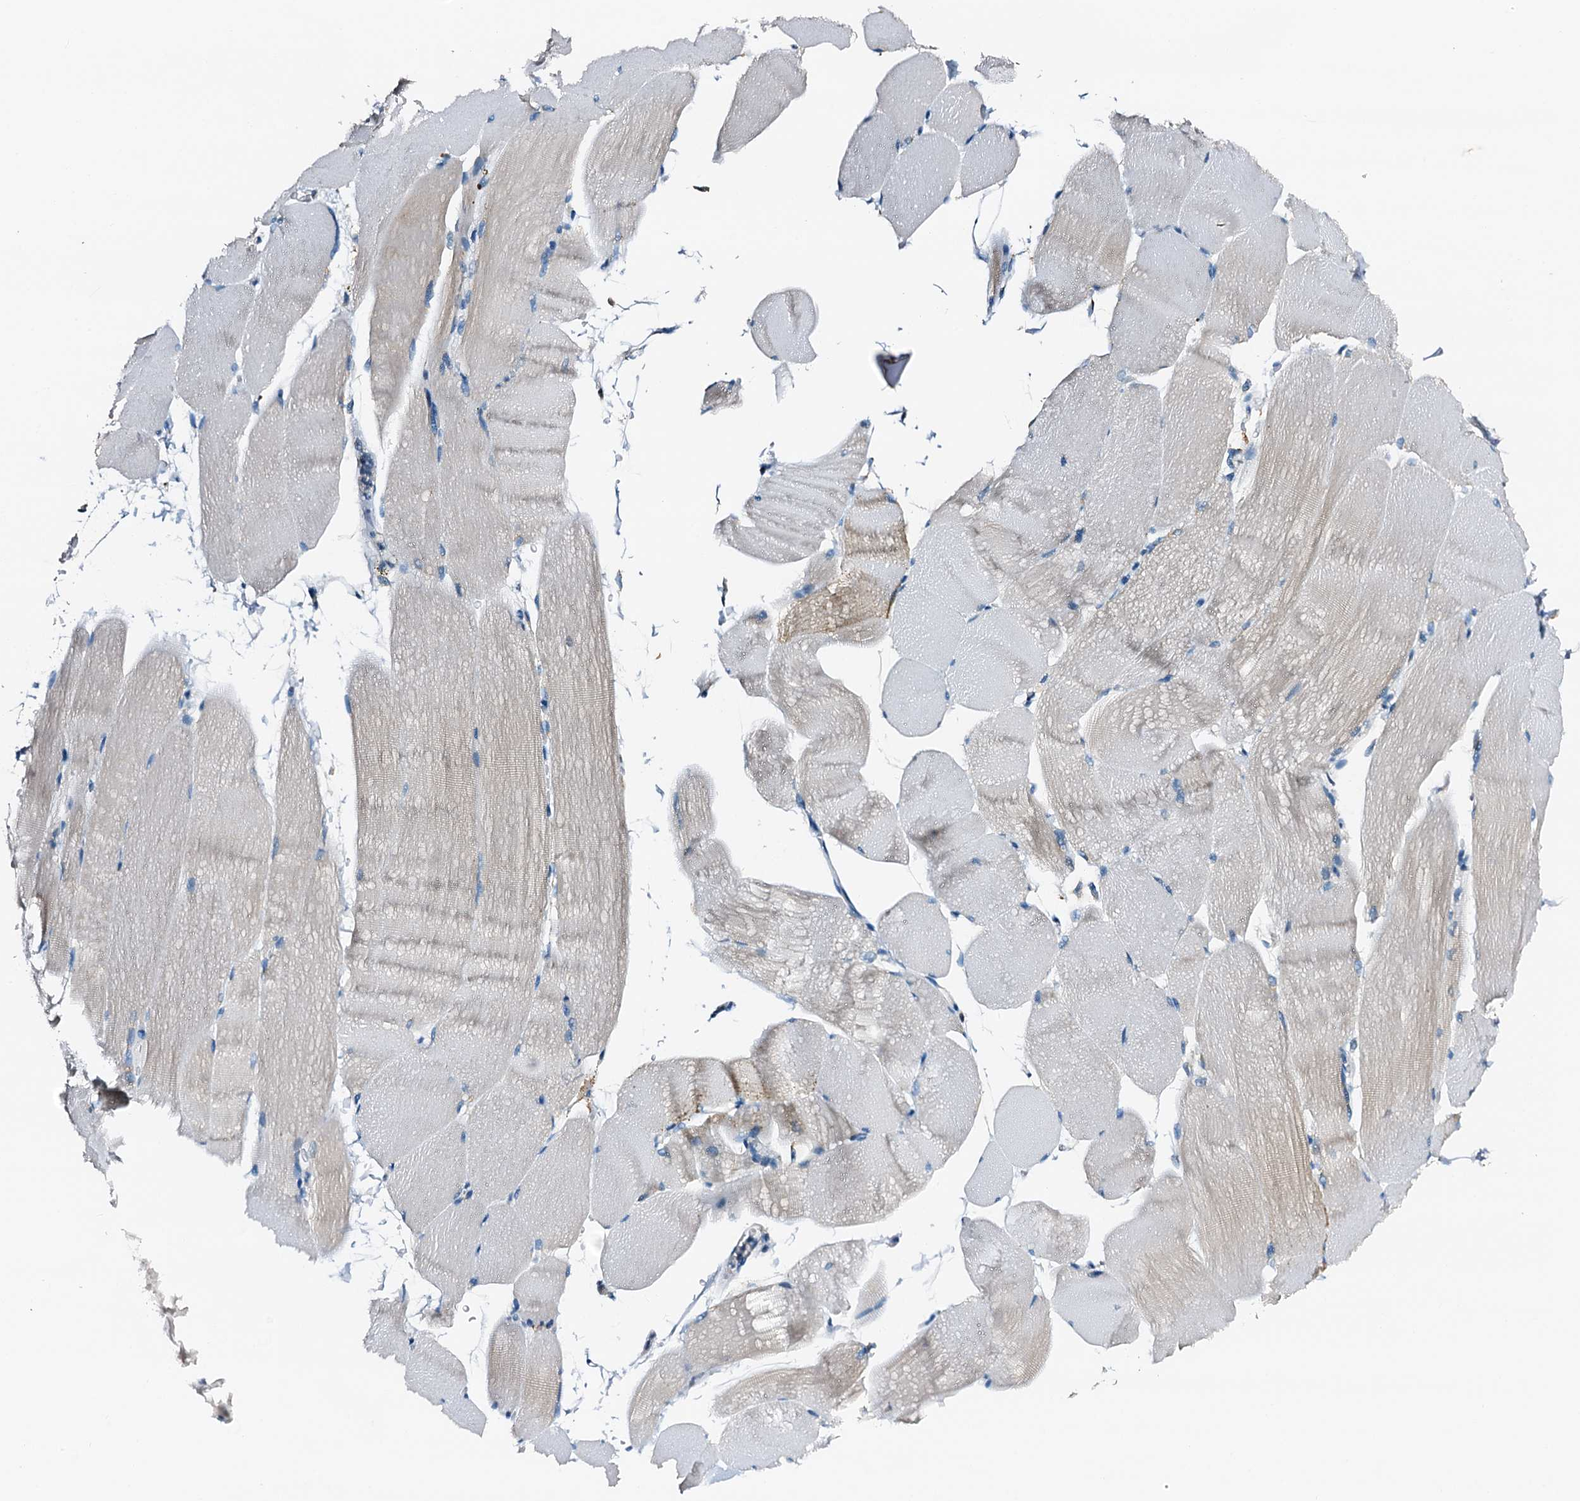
{"staining": {"intensity": "weak", "quantity": "<25%", "location": "cytoplasmic/membranous"}, "tissue": "skeletal muscle", "cell_type": "Myocytes", "image_type": "normal", "snomed": [{"axis": "morphology", "description": "Normal tissue, NOS"}, {"axis": "topography", "description": "Skeletal muscle"}, {"axis": "topography", "description": "Parathyroid gland"}], "caption": "The IHC micrograph has no significant staining in myocytes of skeletal muscle.", "gene": "POC1A", "patient": {"sex": "female", "age": 37}}